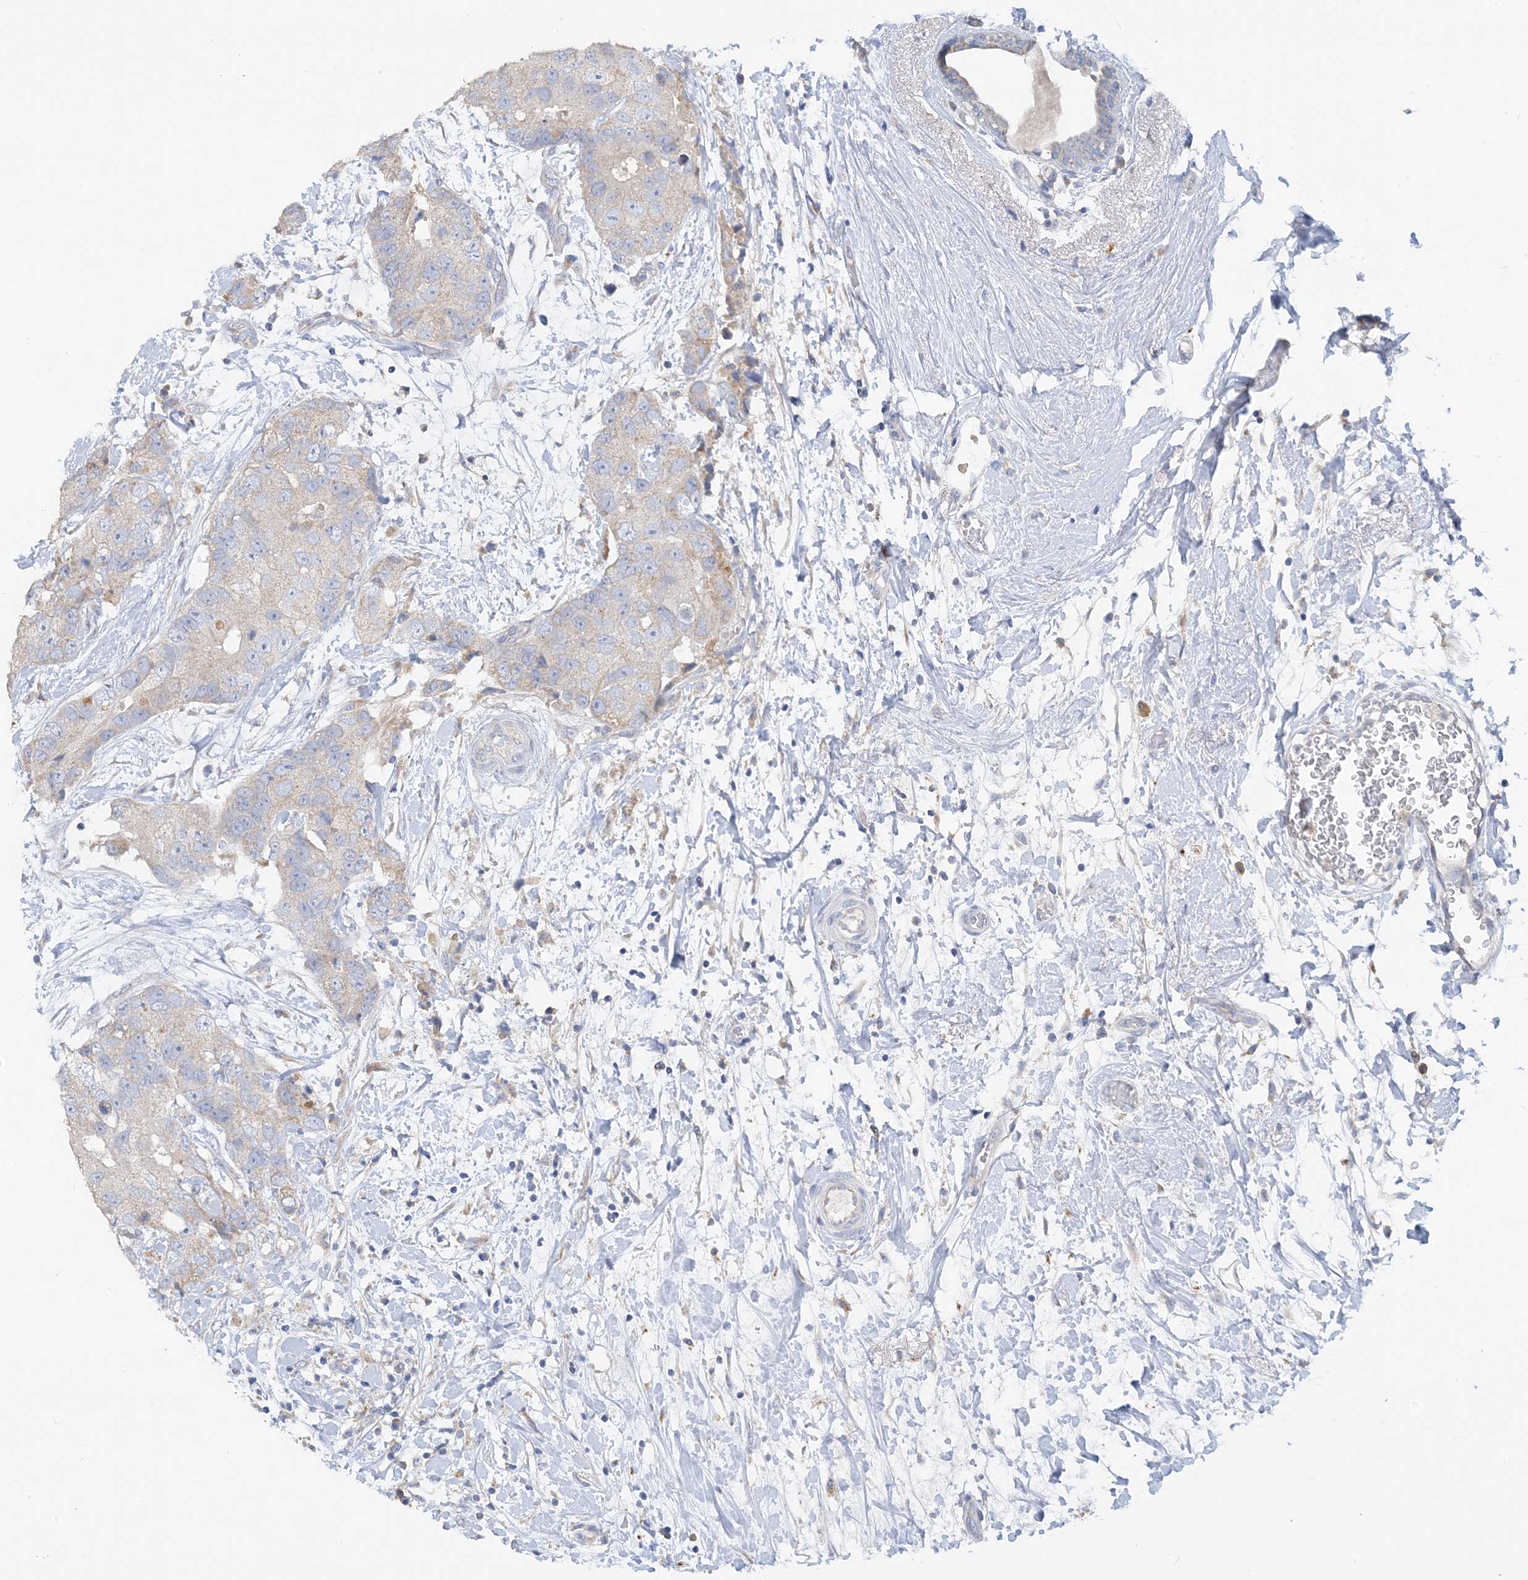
{"staining": {"intensity": "negative", "quantity": "none", "location": "none"}, "tissue": "breast cancer", "cell_type": "Tumor cells", "image_type": "cancer", "snomed": [{"axis": "morphology", "description": "Duct carcinoma"}, {"axis": "topography", "description": "Breast"}], "caption": "Immunohistochemistry micrograph of neoplastic tissue: intraductal carcinoma (breast) stained with DAB displays no significant protein expression in tumor cells.", "gene": "ZCCHC18", "patient": {"sex": "female", "age": 62}}